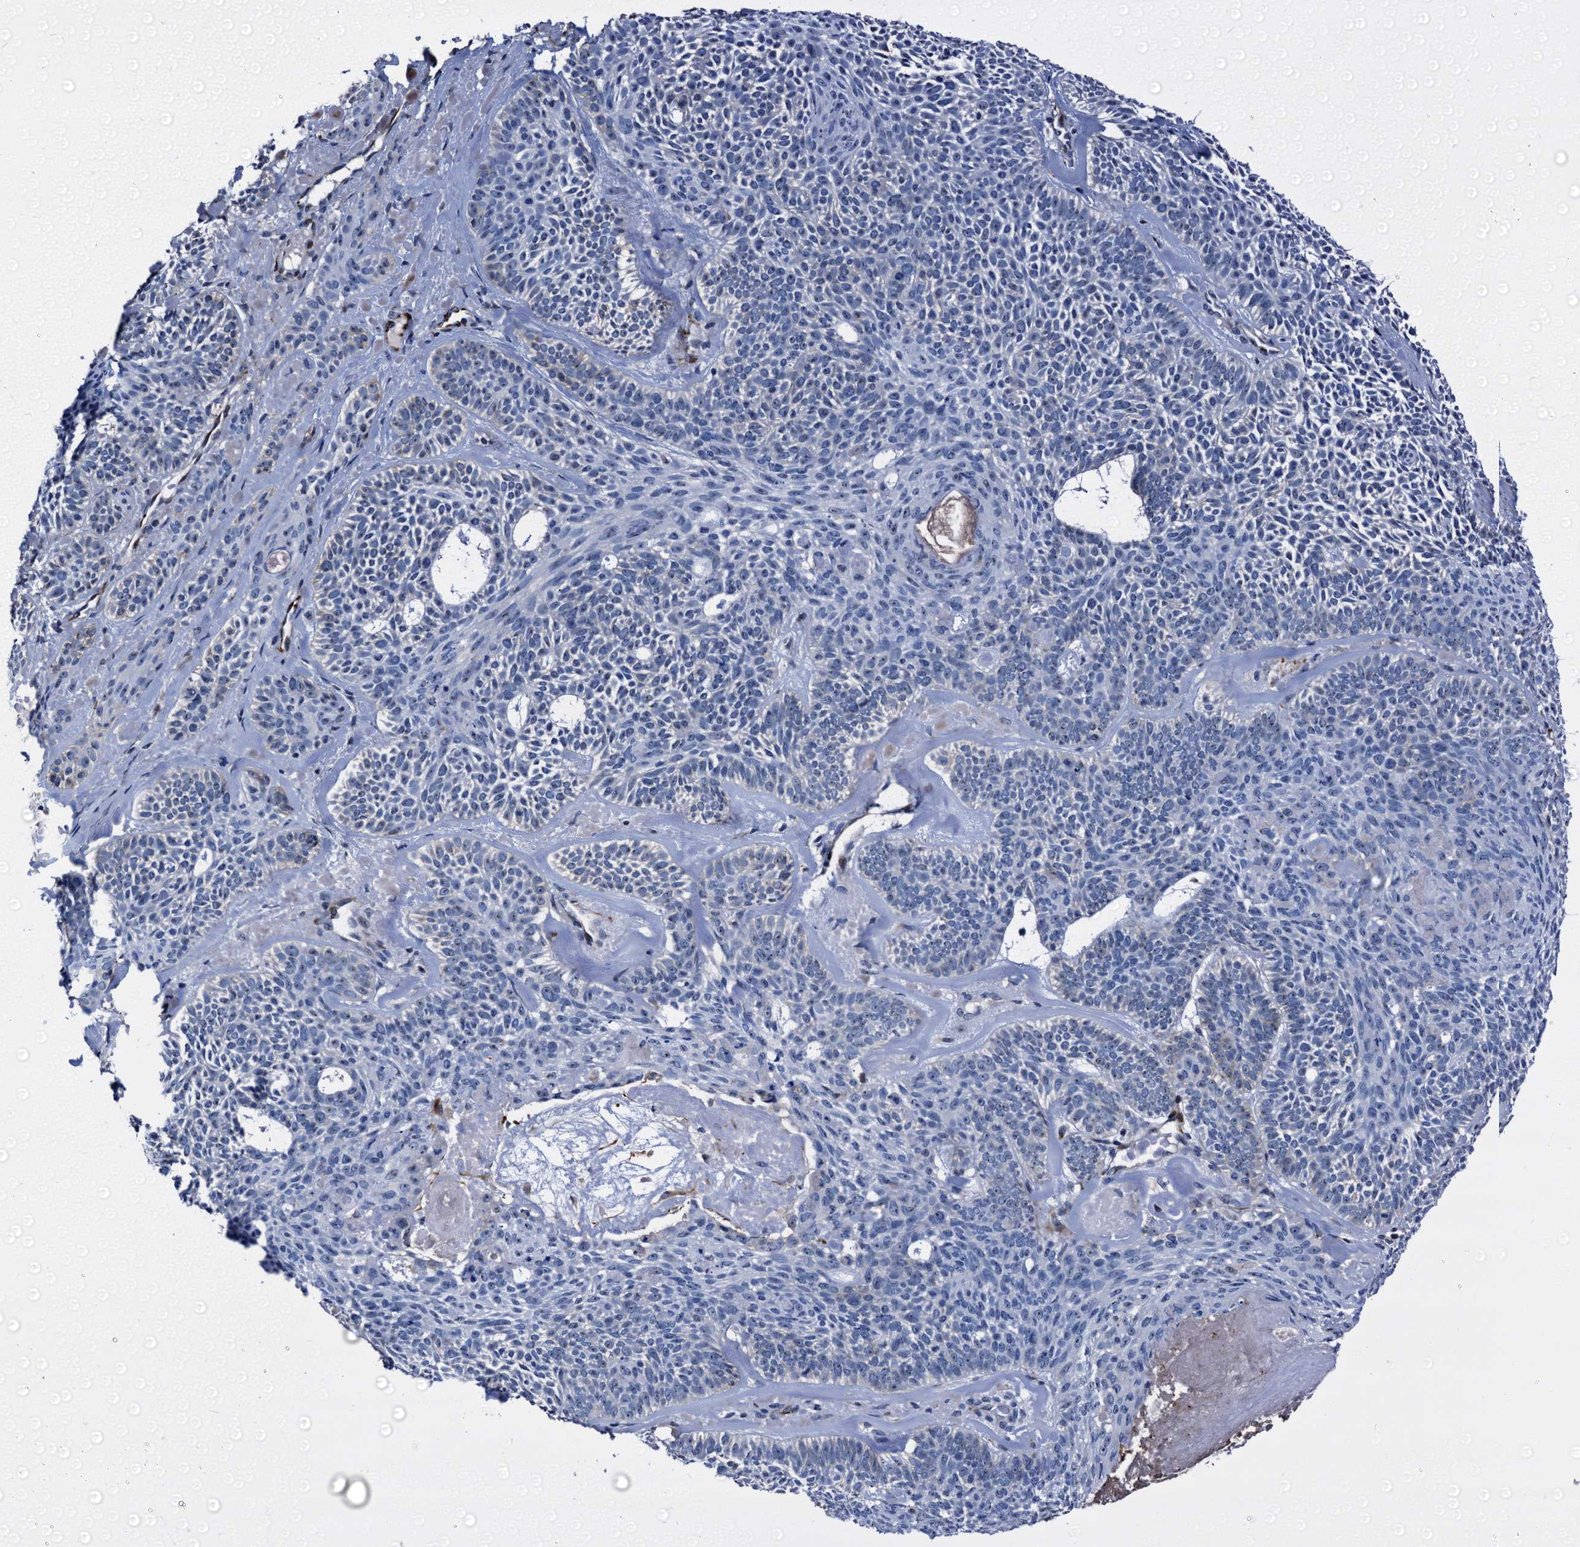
{"staining": {"intensity": "negative", "quantity": "none", "location": "none"}, "tissue": "skin cancer", "cell_type": "Tumor cells", "image_type": "cancer", "snomed": [{"axis": "morphology", "description": "Basal cell carcinoma"}, {"axis": "topography", "description": "Skin"}], "caption": "Human basal cell carcinoma (skin) stained for a protein using immunohistochemistry demonstrates no expression in tumor cells.", "gene": "EMG1", "patient": {"sex": "male", "age": 85}}